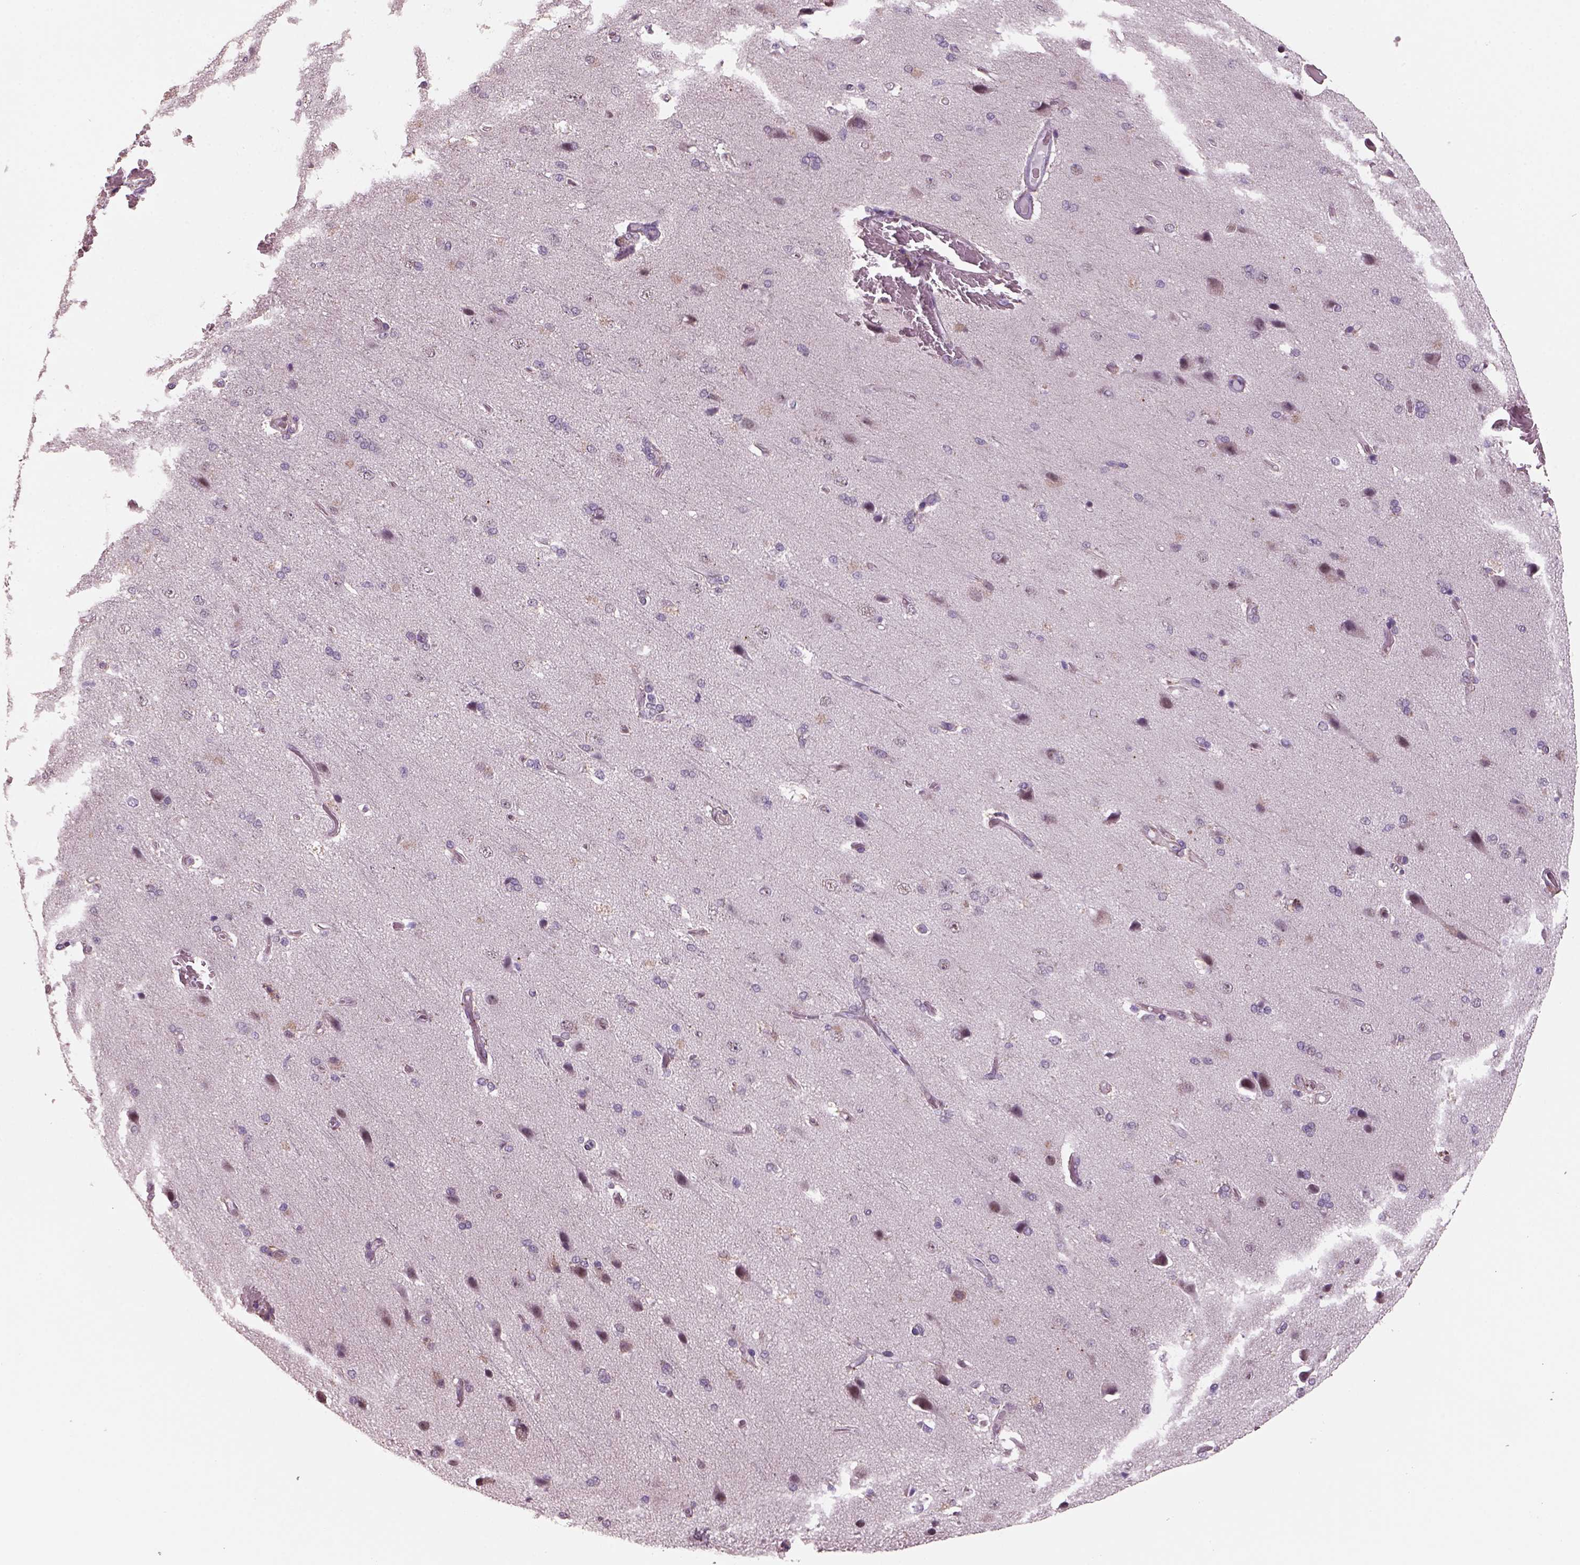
{"staining": {"intensity": "negative", "quantity": "none", "location": "none"}, "tissue": "cerebral cortex", "cell_type": "Endothelial cells", "image_type": "normal", "snomed": [{"axis": "morphology", "description": "Normal tissue, NOS"}, {"axis": "morphology", "description": "Glioma, malignant, High grade"}, {"axis": "topography", "description": "Cerebral cortex"}], "caption": "High power microscopy histopathology image of an immunohistochemistry (IHC) histopathology image of unremarkable cerebral cortex, revealing no significant expression in endothelial cells.", "gene": "NAT8B", "patient": {"sex": "male", "age": 77}}